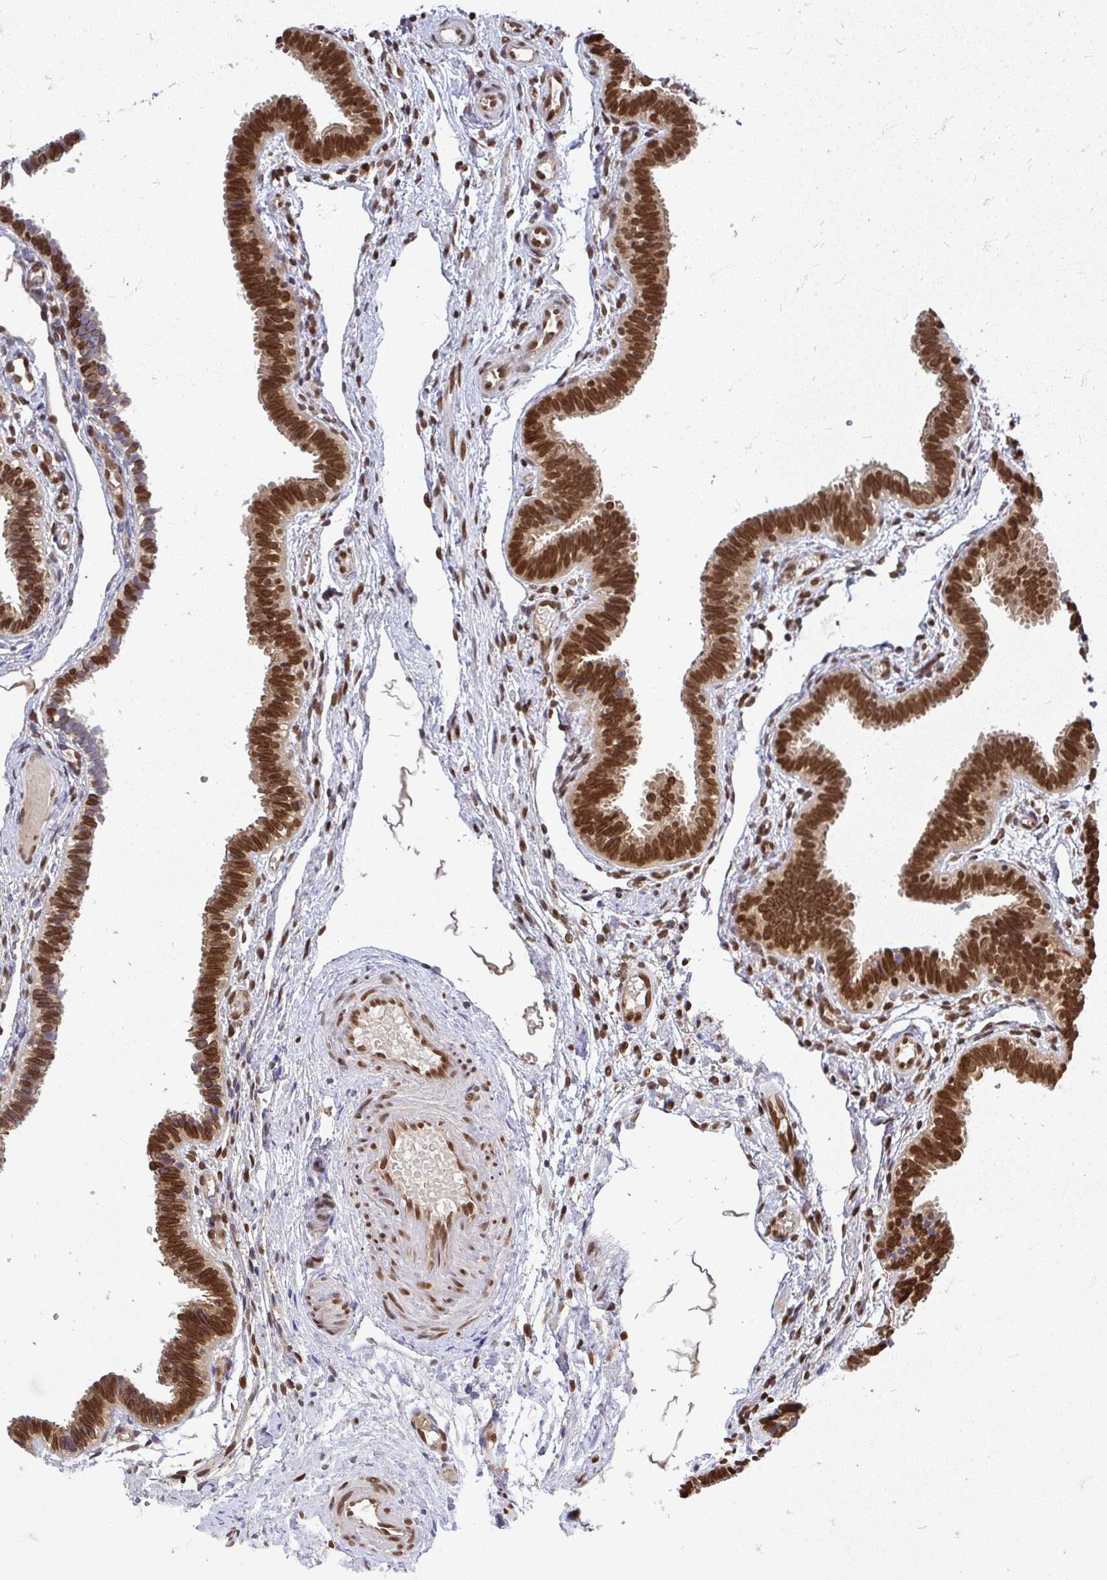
{"staining": {"intensity": "strong", "quantity": ">75%", "location": "cytoplasmic/membranous,nuclear"}, "tissue": "fallopian tube", "cell_type": "Glandular cells", "image_type": "normal", "snomed": [{"axis": "morphology", "description": "Normal tissue, NOS"}, {"axis": "topography", "description": "Fallopian tube"}], "caption": "Protein analysis of normal fallopian tube shows strong cytoplasmic/membranous,nuclear staining in approximately >75% of glandular cells.", "gene": "XPO1", "patient": {"sex": "female", "age": 37}}